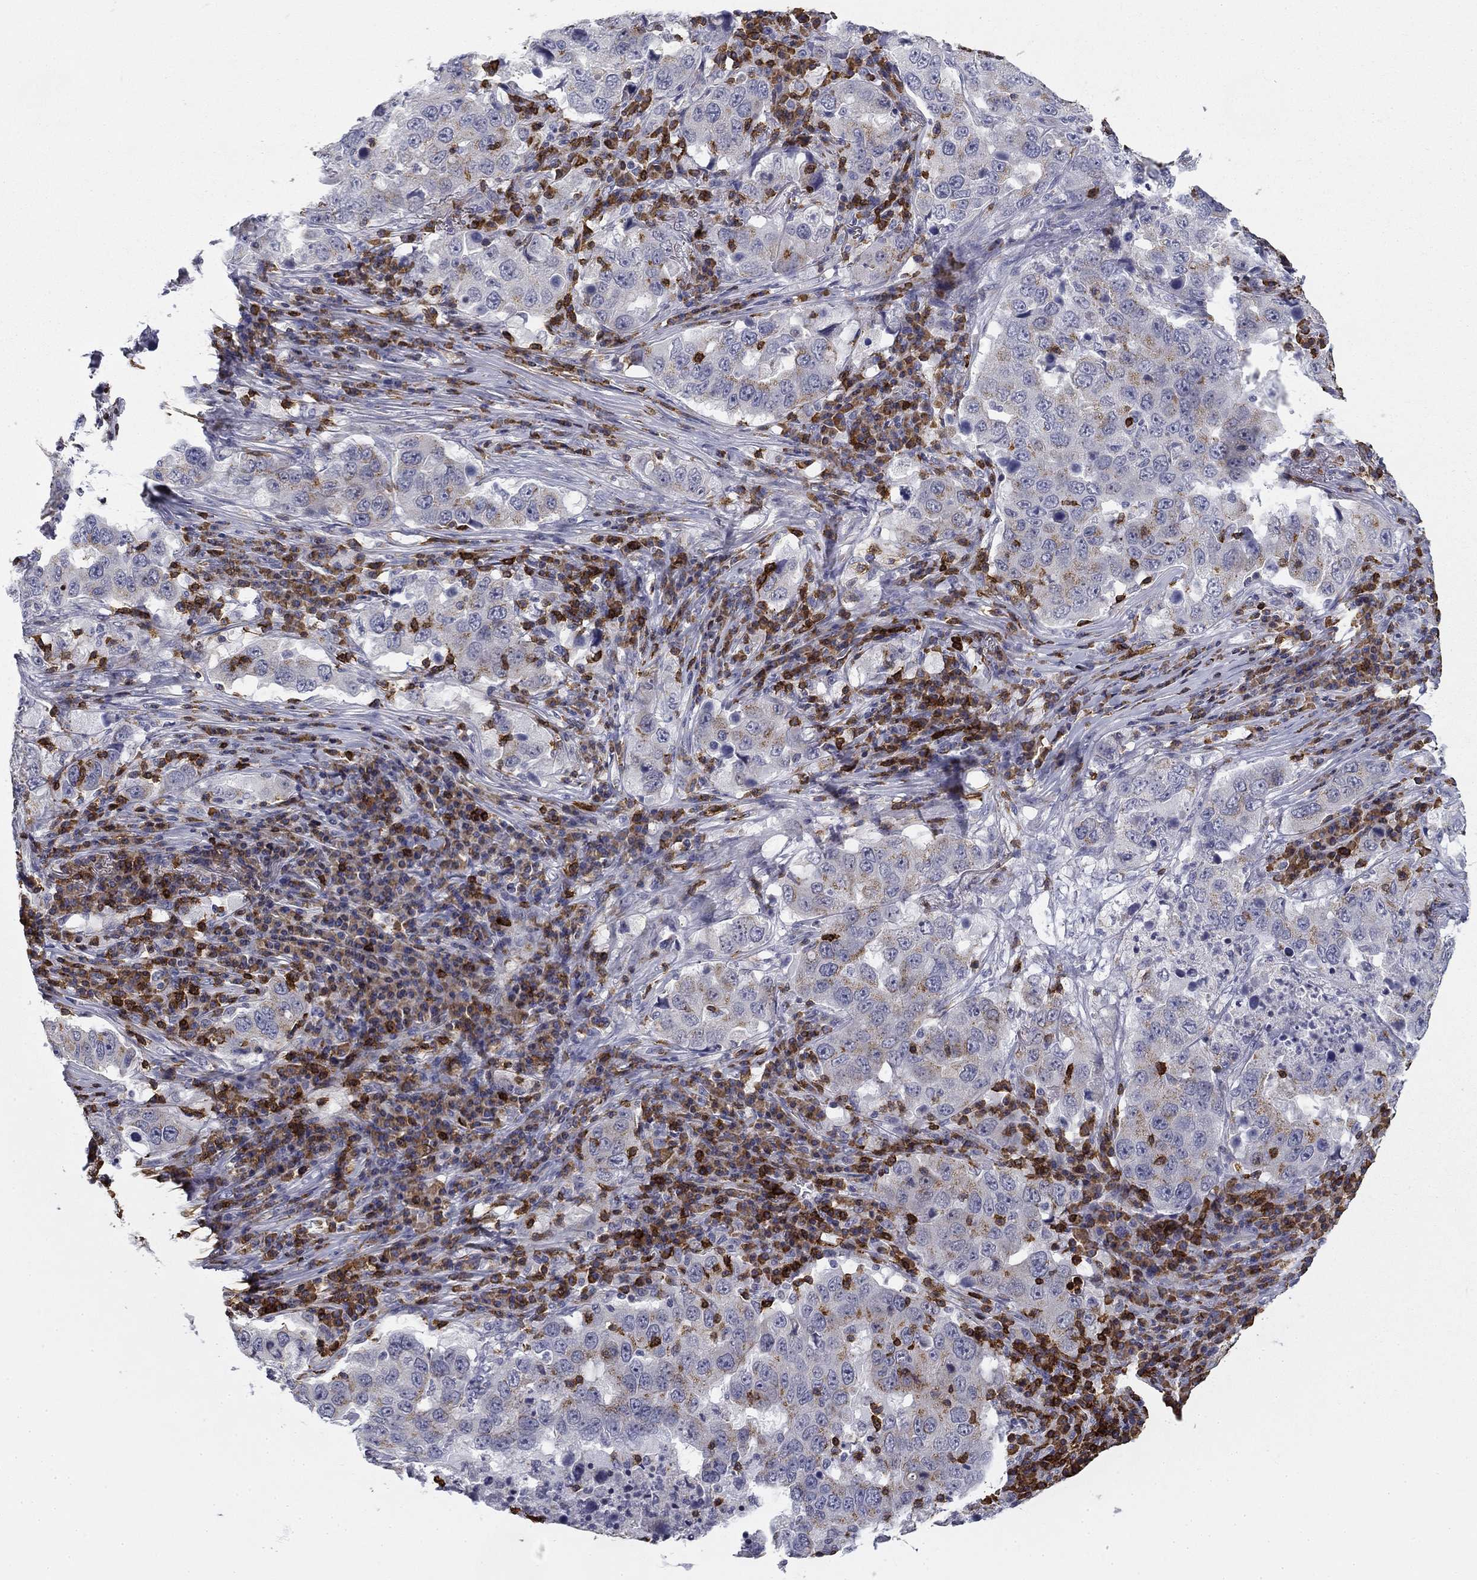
{"staining": {"intensity": "negative", "quantity": "none", "location": "none"}, "tissue": "lung cancer", "cell_type": "Tumor cells", "image_type": "cancer", "snomed": [{"axis": "morphology", "description": "Adenocarcinoma, NOS"}, {"axis": "topography", "description": "Lung"}], "caption": "High magnification brightfield microscopy of lung adenocarcinoma stained with DAB (brown) and counterstained with hematoxylin (blue): tumor cells show no significant positivity.", "gene": "TRAT1", "patient": {"sex": "male", "age": 73}}